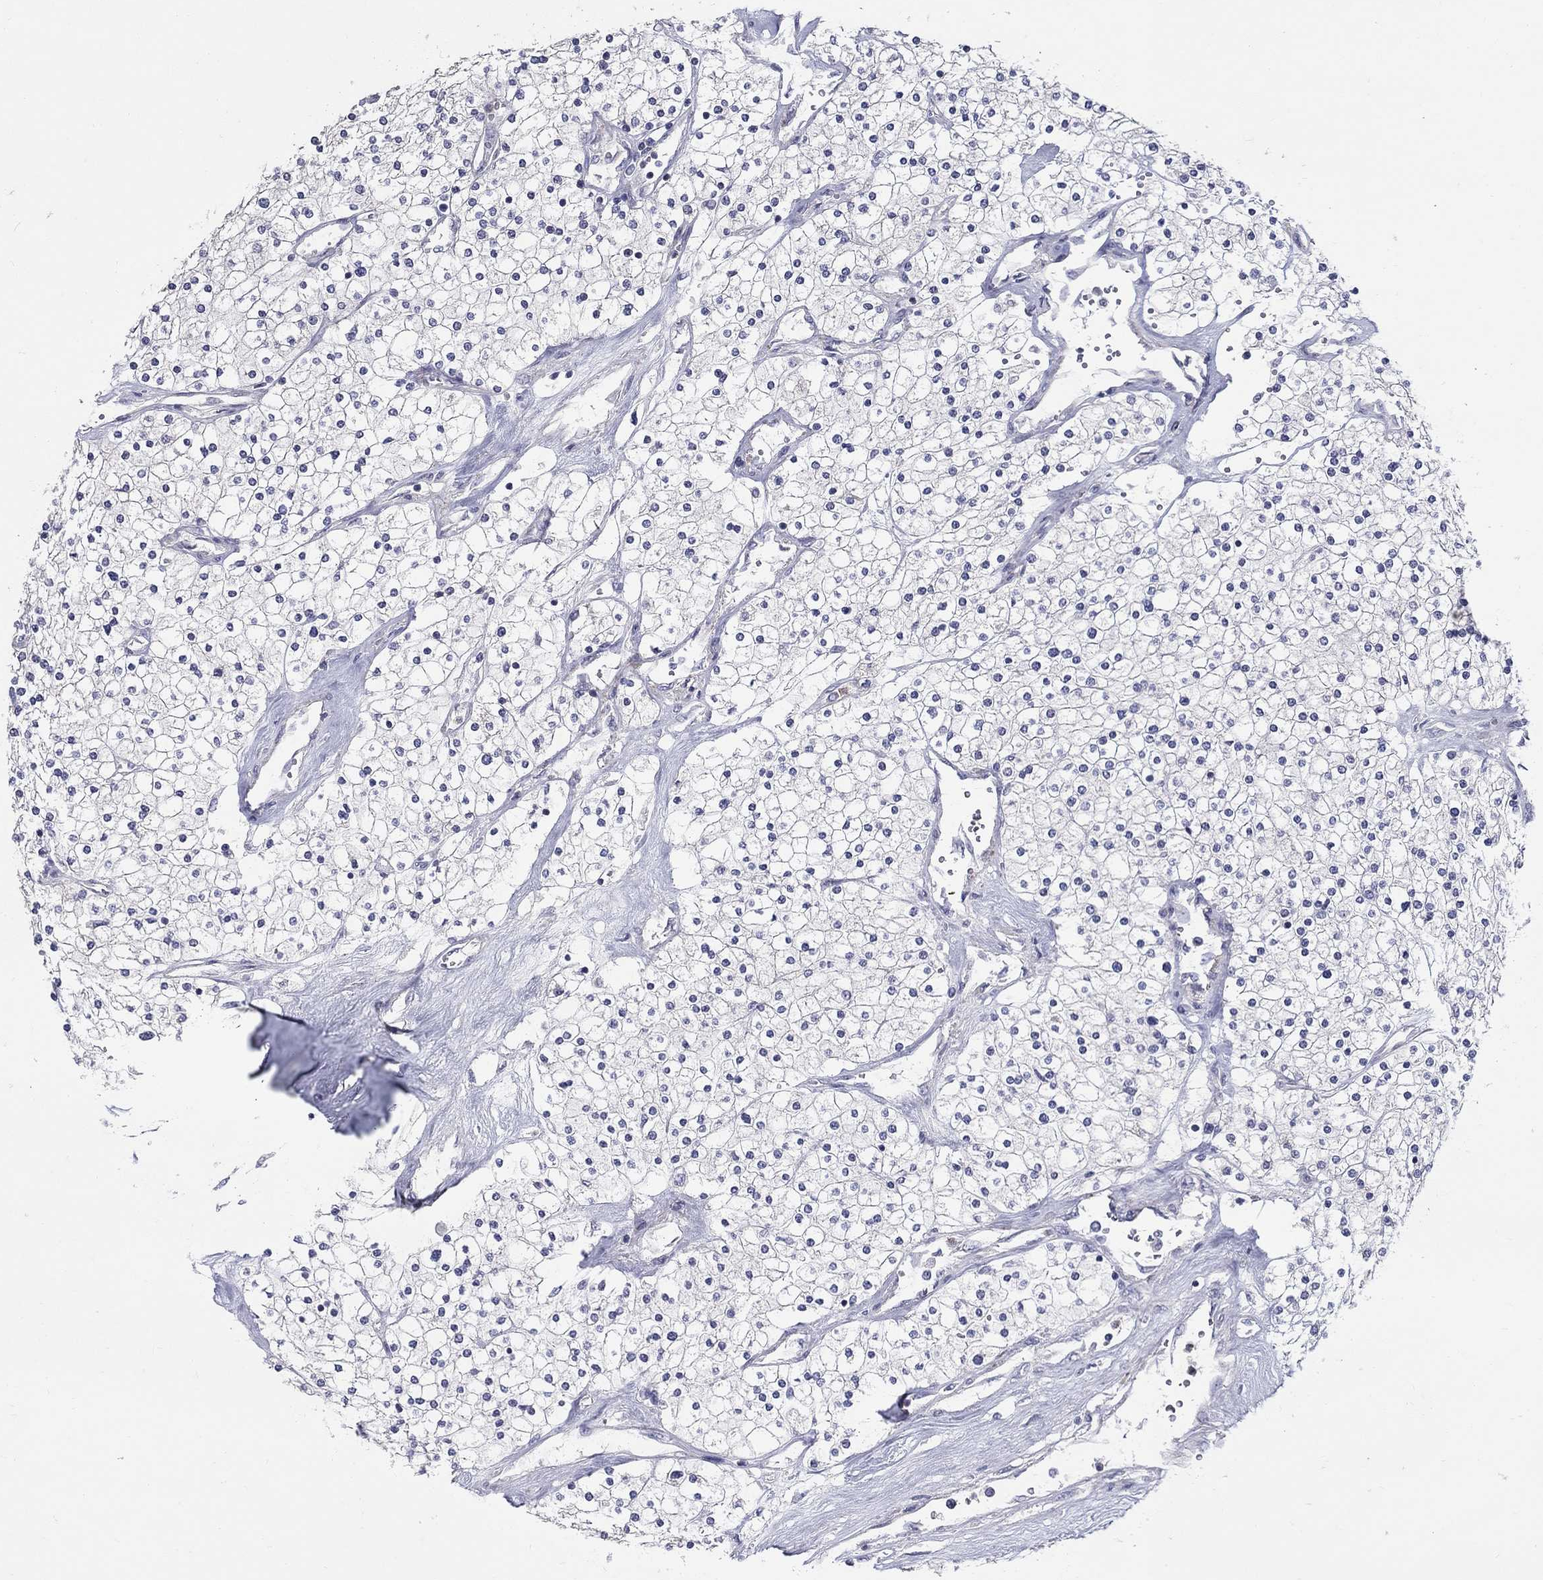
{"staining": {"intensity": "negative", "quantity": "none", "location": "none"}, "tissue": "renal cancer", "cell_type": "Tumor cells", "image_type": "cancer", "snomed": [{"axis": "morphology", "description": "Adenocarcinoma, NOS"}, {"axis": "topography", "description": "Kidney"}], "caption": "The histopathology image shows no staining of tumor cells in renal cancer.", "gene": "HMX2", "patient": {"sex": "male", "age": 80}}